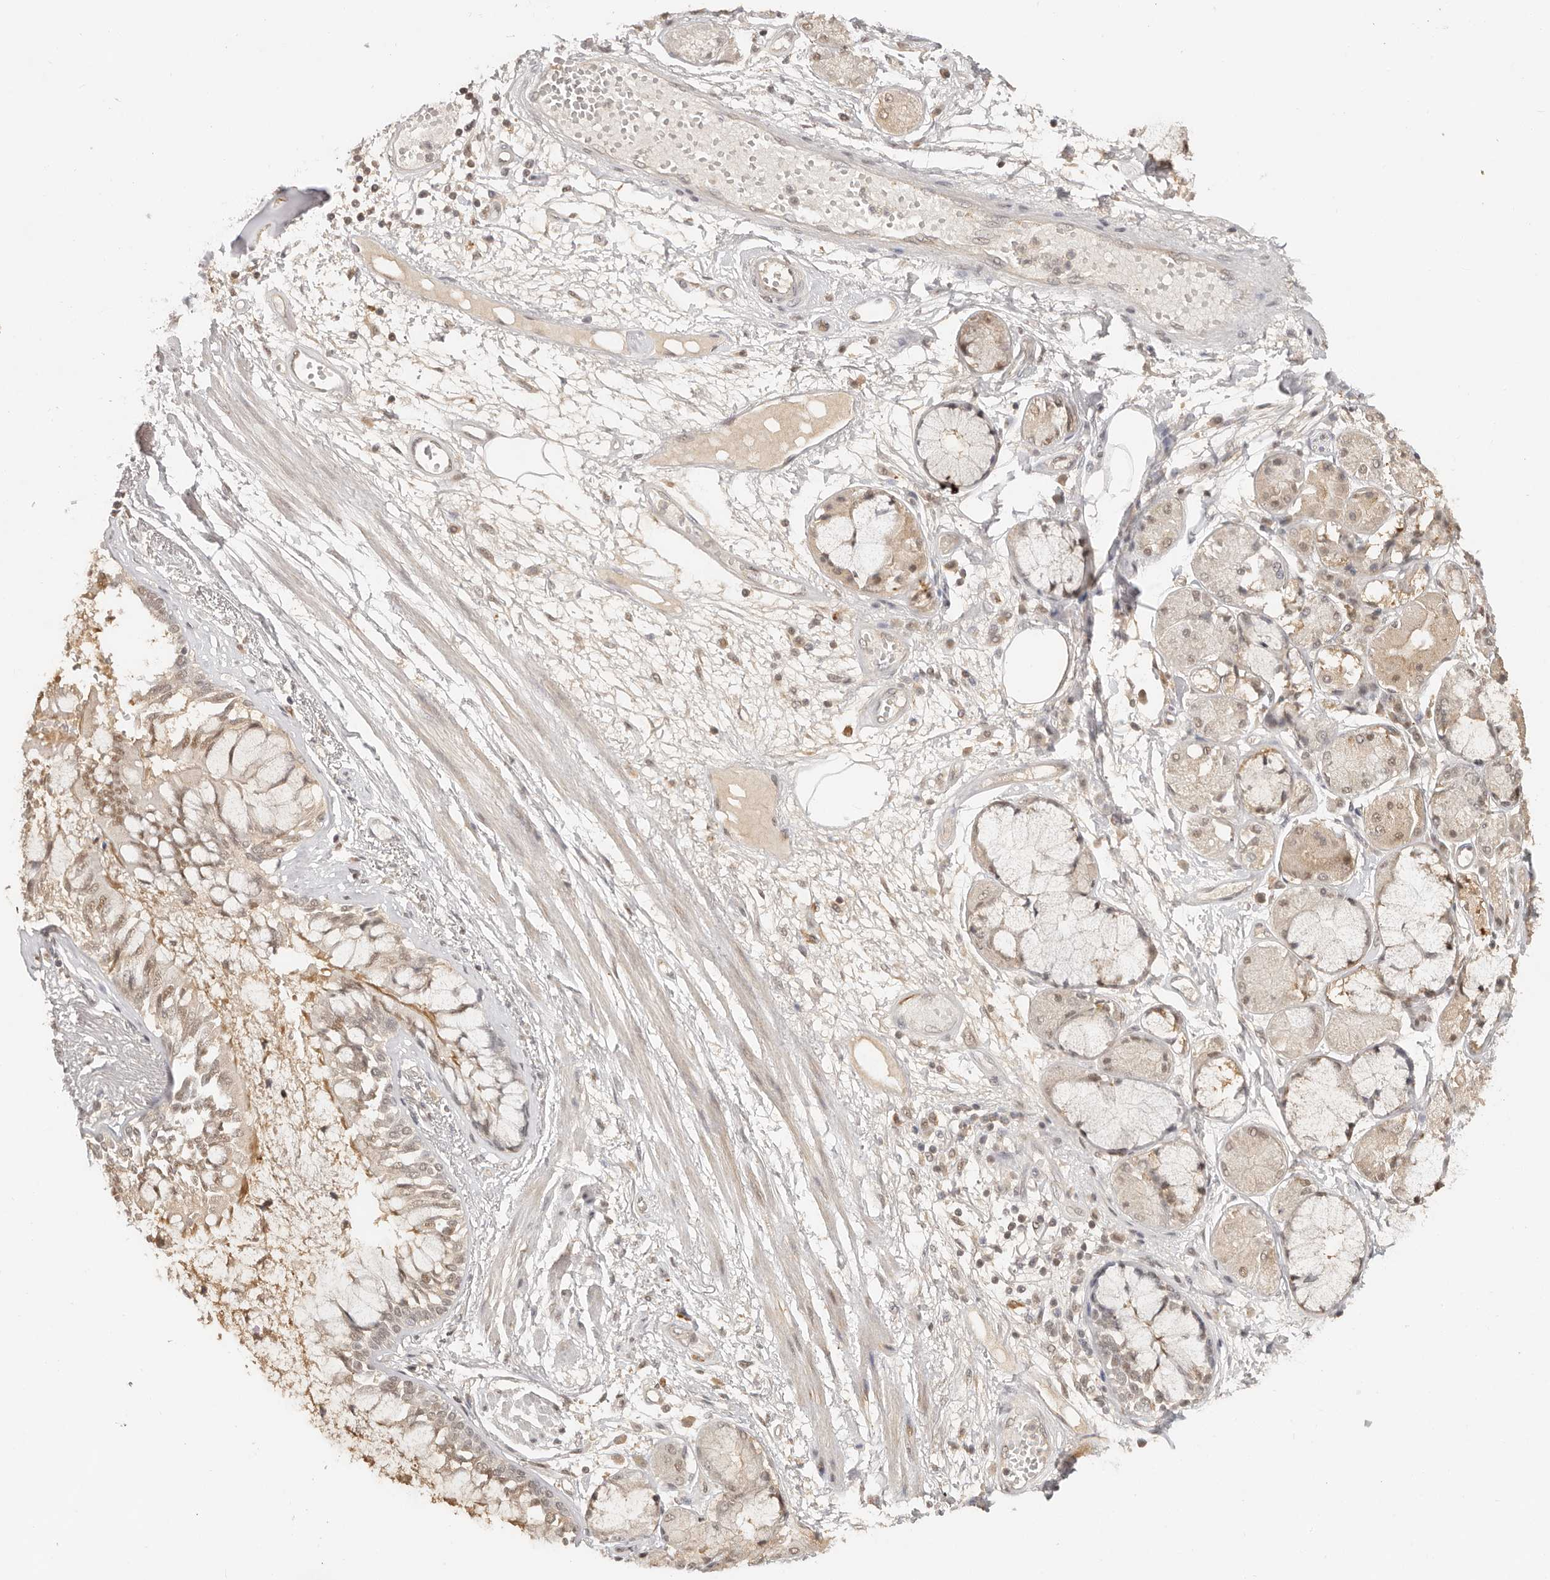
{"staining": {"intensity": "moderate", "quantity": ">75%", "location": "cytoplasmic/membranous"}, "tissue": "adipose tissue", "cell_type": "Adipocytes", "image_type": "normal", "snomed": [{"axis": "morphology", "description": "Normal tissue, NOS"}, {"axis": "topography", "description": "Bronchus"}], "caption": "About >75% of adipocytes in benign adipose tissue reveal moderate cytoplasmic/membranous protein staining as visualized by brown immunohistochemical staining.", "gene": "PSMA5", "patient": {"sex": "male", "age": 66}}